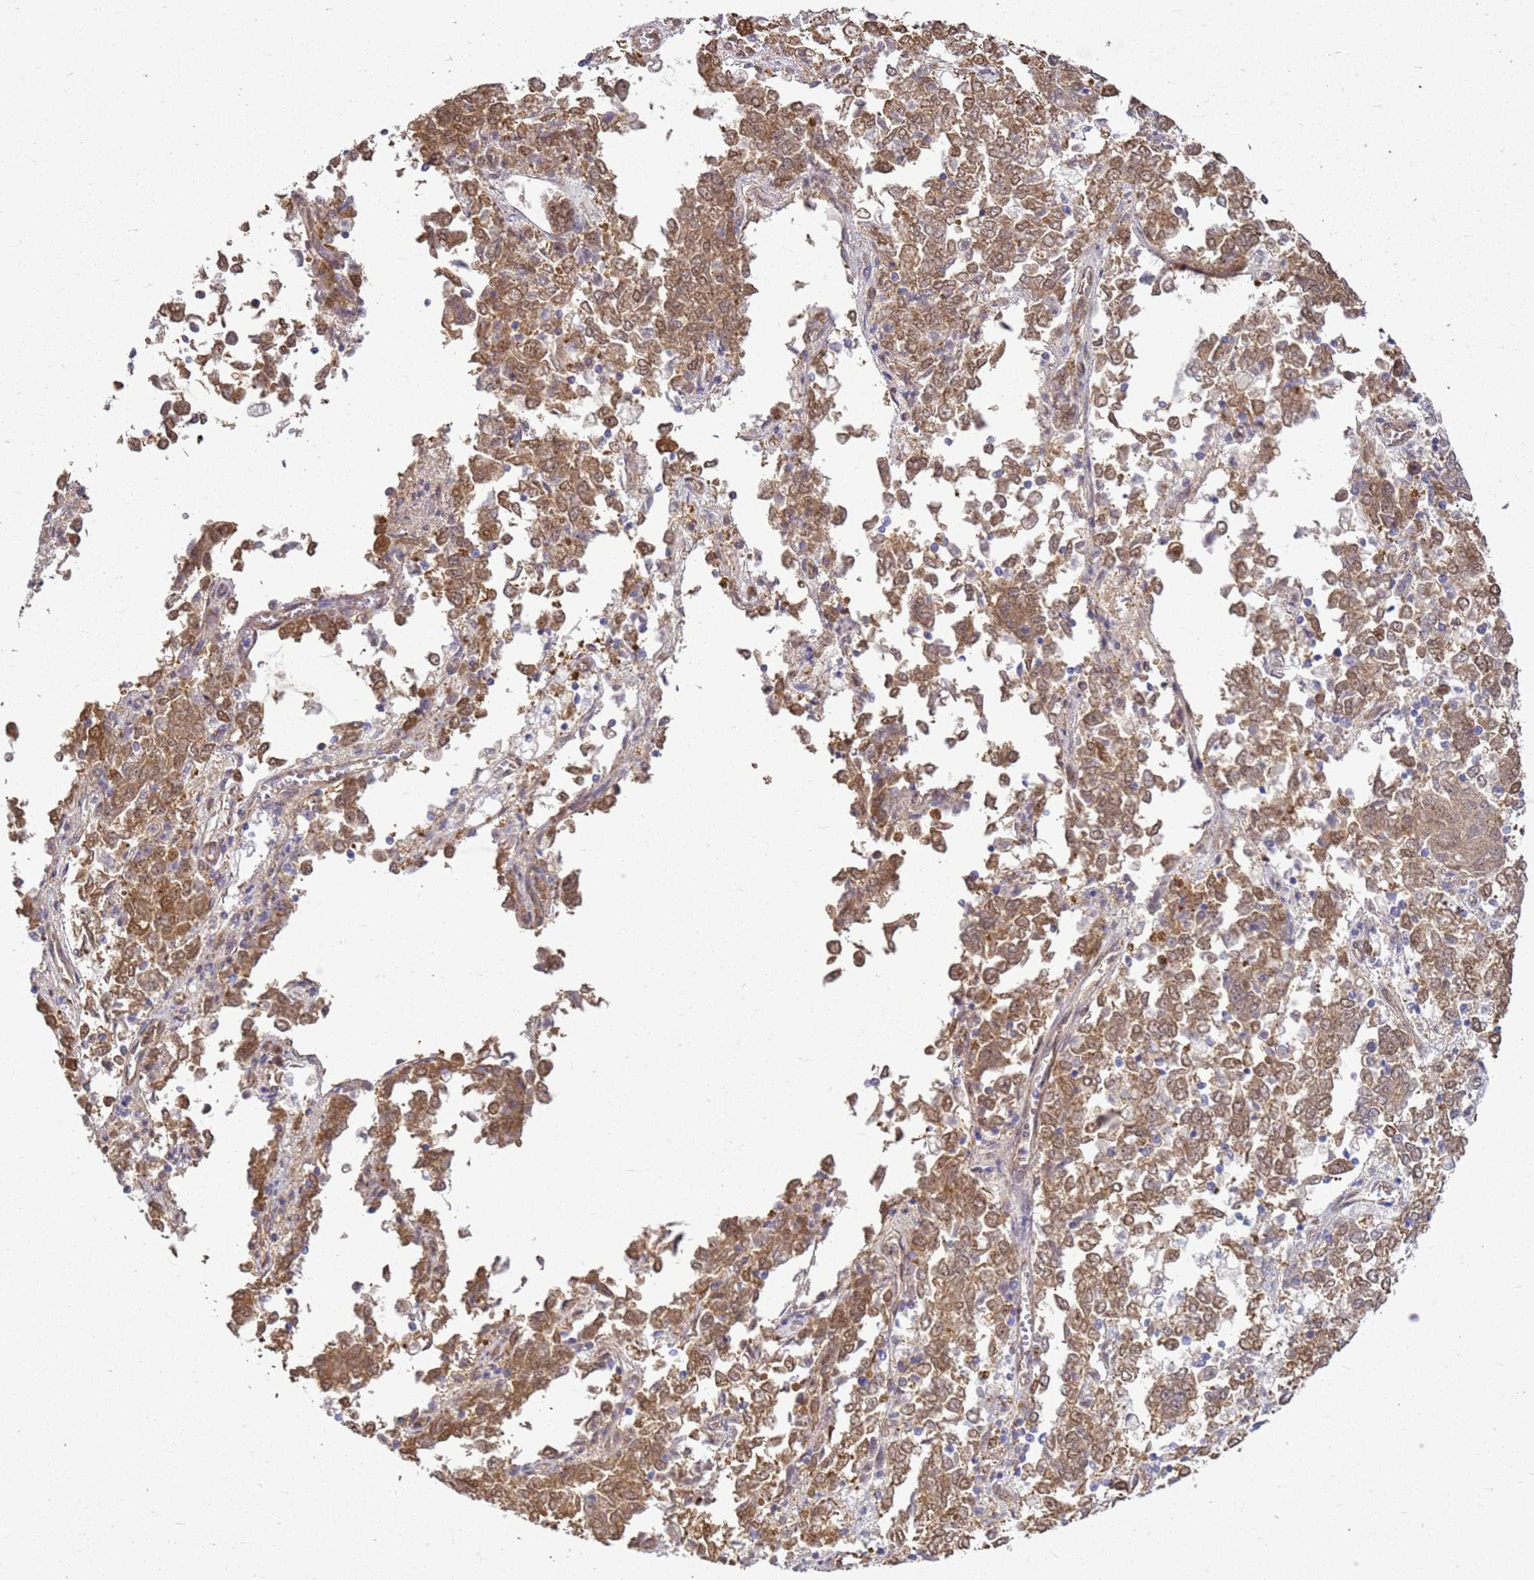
{"staining": {"intensity": "moderate", "quantity": ">75%", "location": "cytoplasmic/membranous"}, "tissue": "endometrial cancer", "cell_type": "Tumor cells", "image_type": "cancer", "snomed": [{"axis": "morphology", "description": "Adenocarcinoma, NOS"}, {"axis": "topography", "description": "Endometrium"}], "caption": "High-power microscopy captured an immunohistochemistry histopathology image of endometrial adenocarcinoma, revealing moderate cytoplasmic/membranous expression in about >75% of tumor cells.", "gene": "YWHAE", "patient": {"sex": "female", "age": 80}}